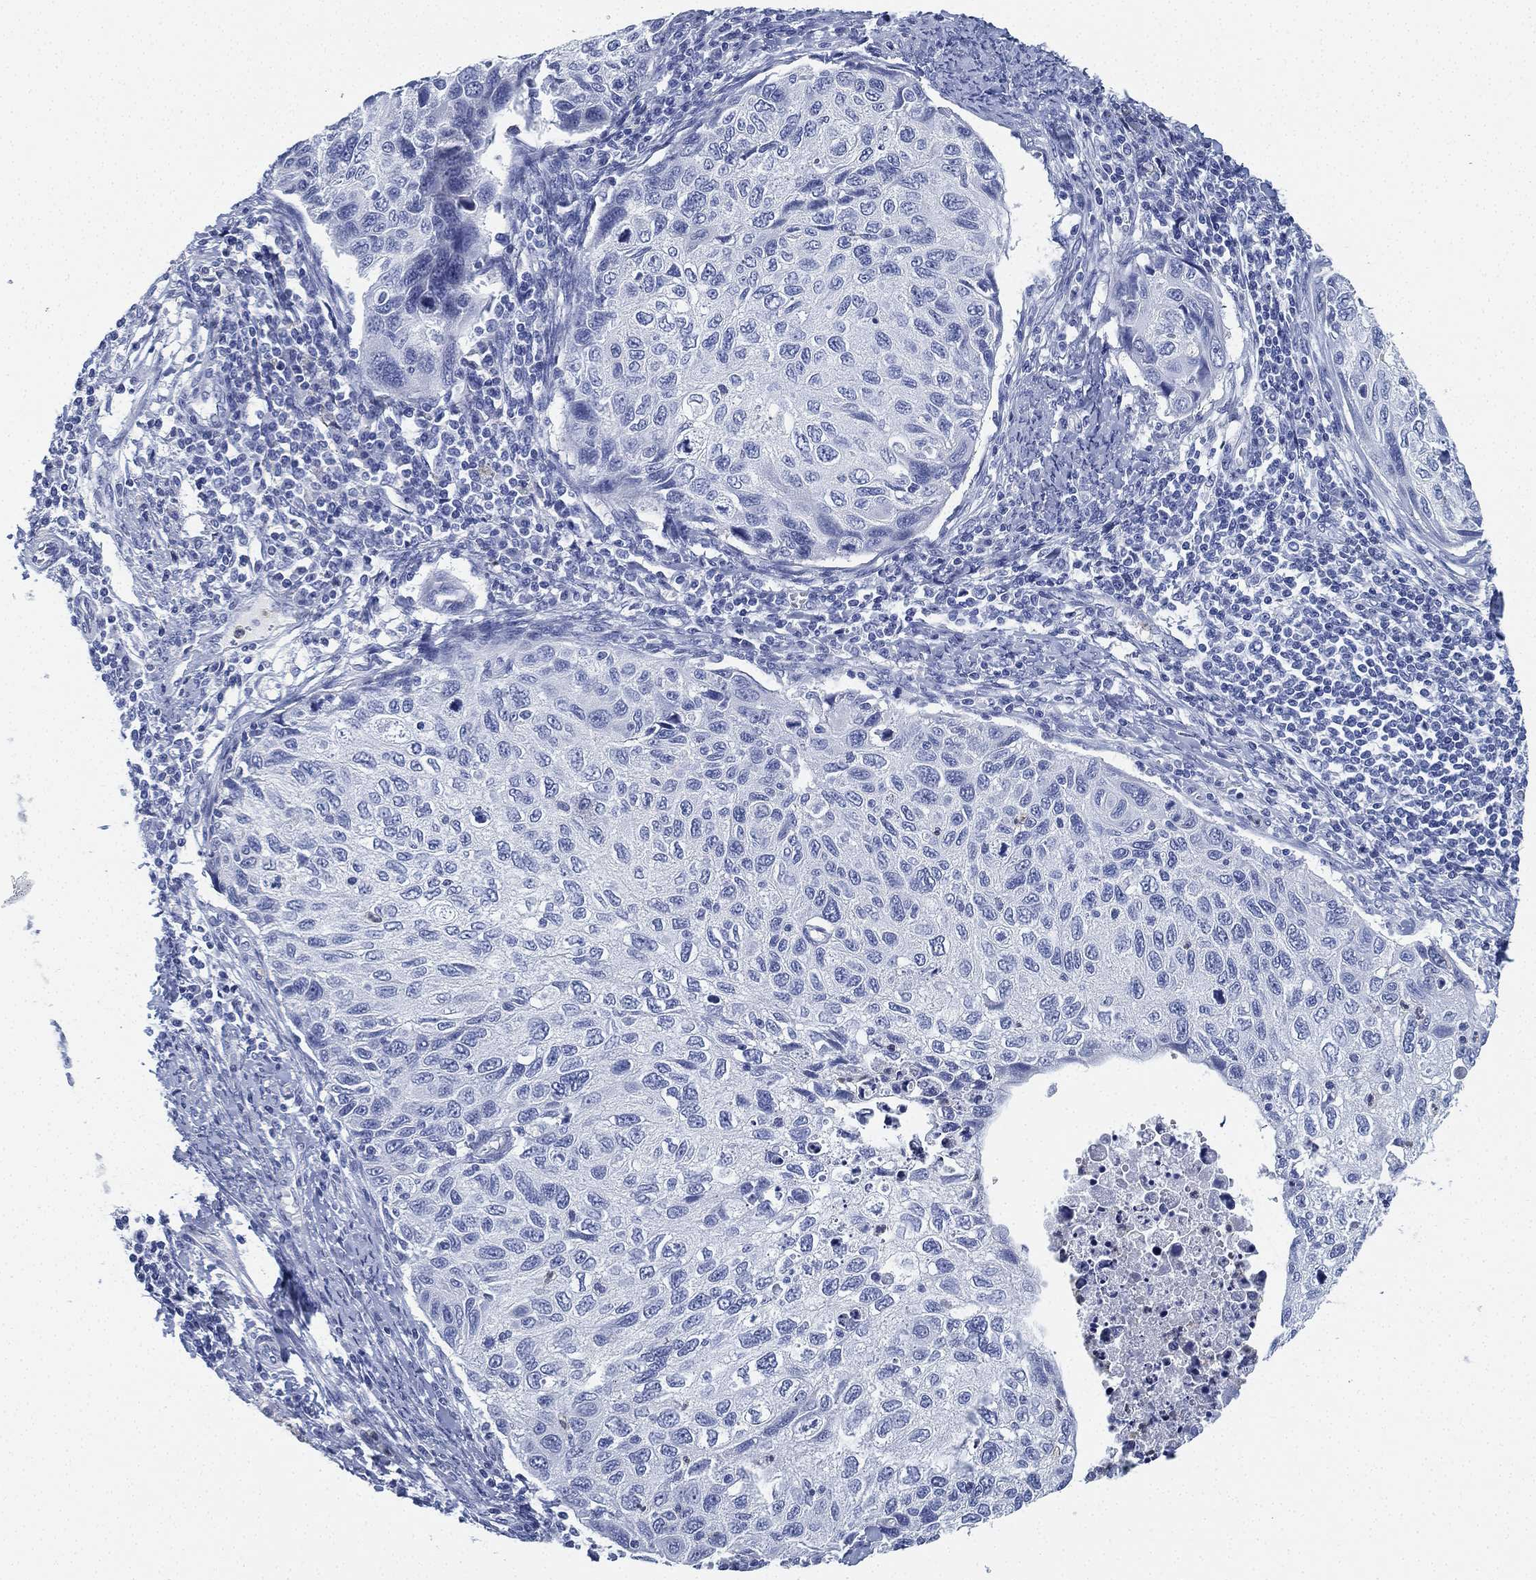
{"staining": {"intensity": "negative", "quantity": "none", "location": "none"}, "tissue": "cervical cancer", "cell_type": "Tumor cells", "image_type": "cancer", "snomed": [{"axis": "morphology", "description": "Squamous cell carcinoma, NOS"}, {"axis": "topography", "description": "Cervix"}], "caption": "Immunohistochemistry (IHC) photomicrograph of neoplastic tissue: human cervical squamous cell carcinoma stained with DAB (3,3'-diaminobenzidine) reveals no significant protein positivity in tumor cells.", "gene": "DEFB121", "patient": {"sex": "female", "age": 70}}